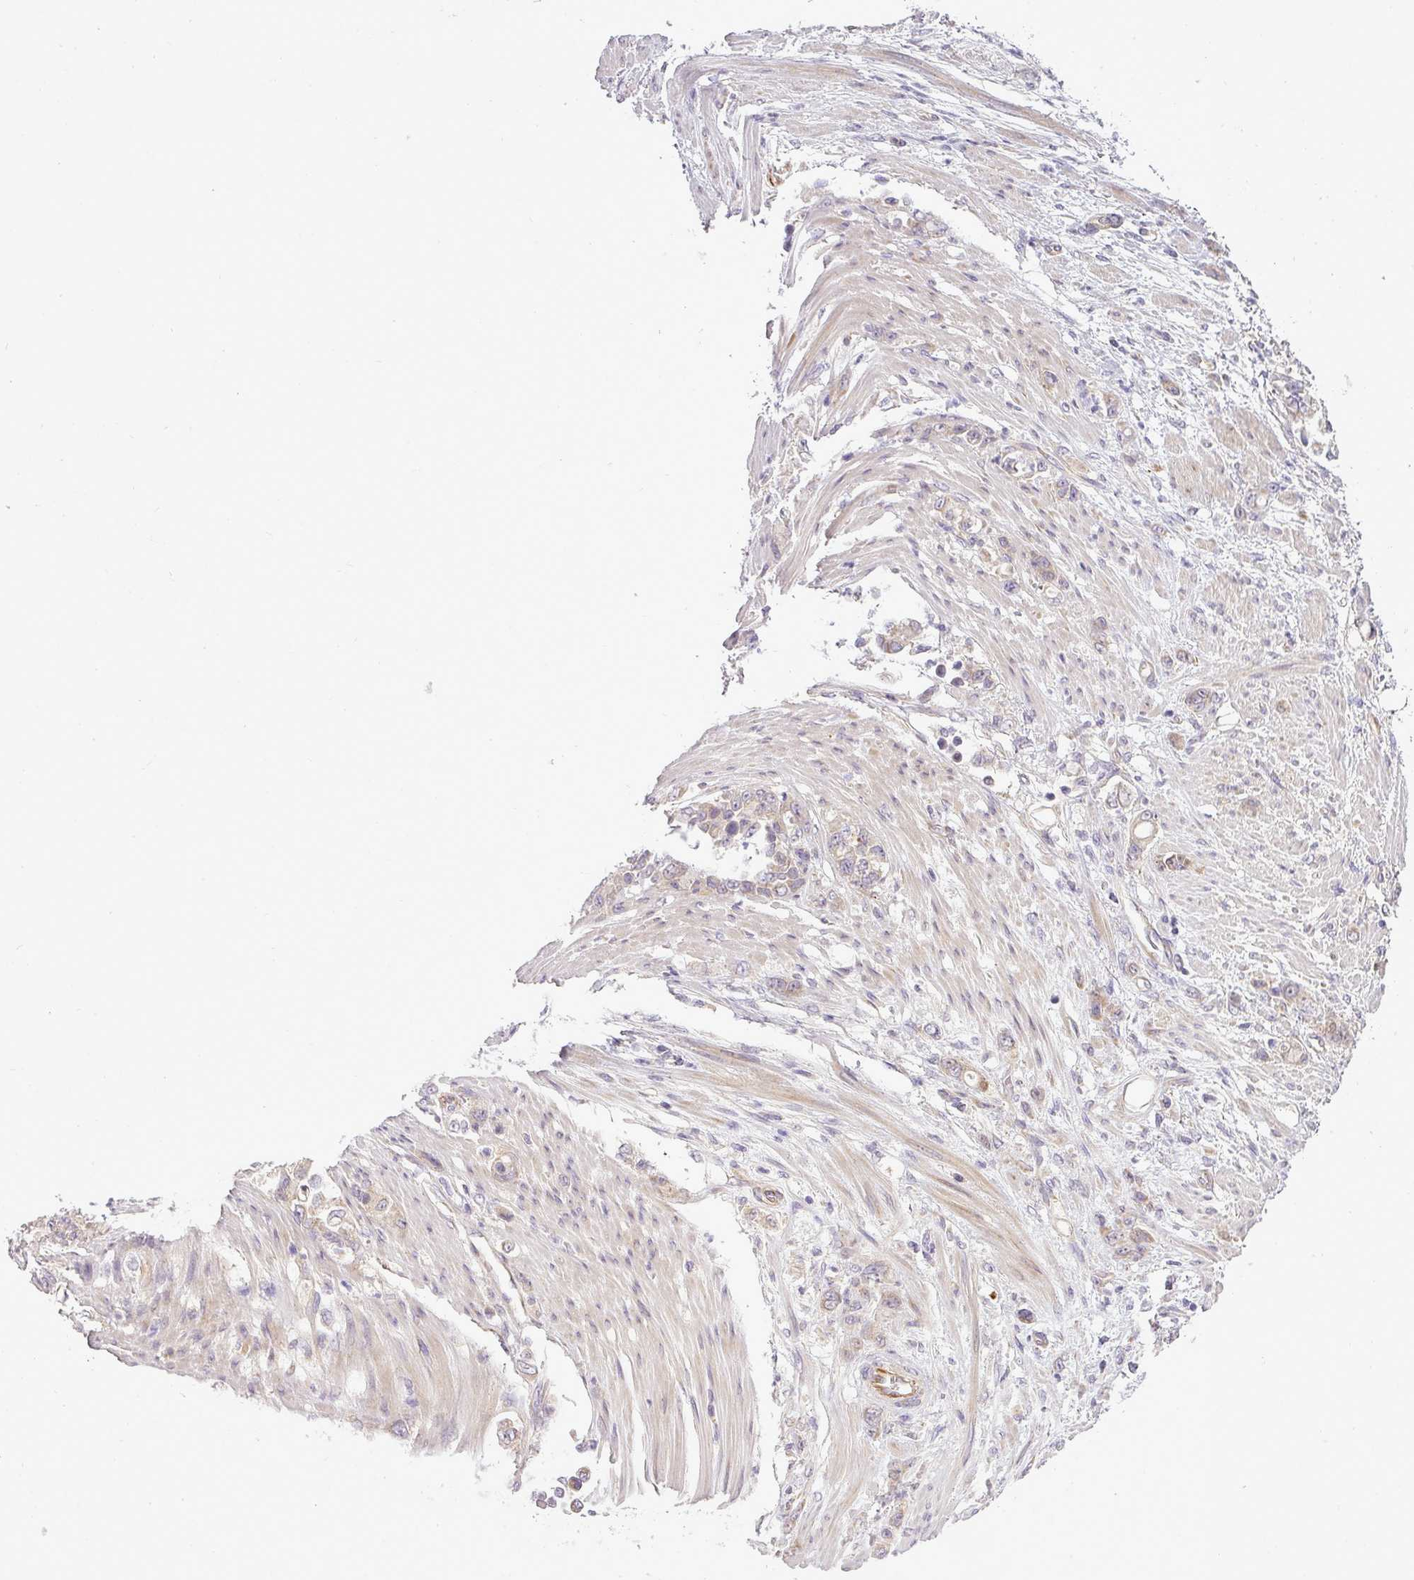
{"staining": {"intensity": "weak", "quantity": "25%-75%", "location": "cytoplasmic/membranous"}, "tissue": "stomach cancer", "cell_type": "Tumor cells", "image_type": "cancer", "snomed": [{"axis": "morphology", "description": "Normal tissue, NOS"}, {"axis": "morphology", "description": "Adenocarcinoma, NOS"}, {"axis": "topography", "description": "Stomach"}], "caption": "Immunohistochemistry staining of stomach cancer, which reveals low levels of weak cytoplasmic/membranous positivity in approximately 25%-75% of tumor cells indicating weak cytoplasmic/membranous protein expression. The staining was performed using DAB (brown) for protein detection and nuclei were counterstained in hematoxylin (blue).", "gene": "ZDHHC1", "patient": {"sex": "female", "age": 79}}